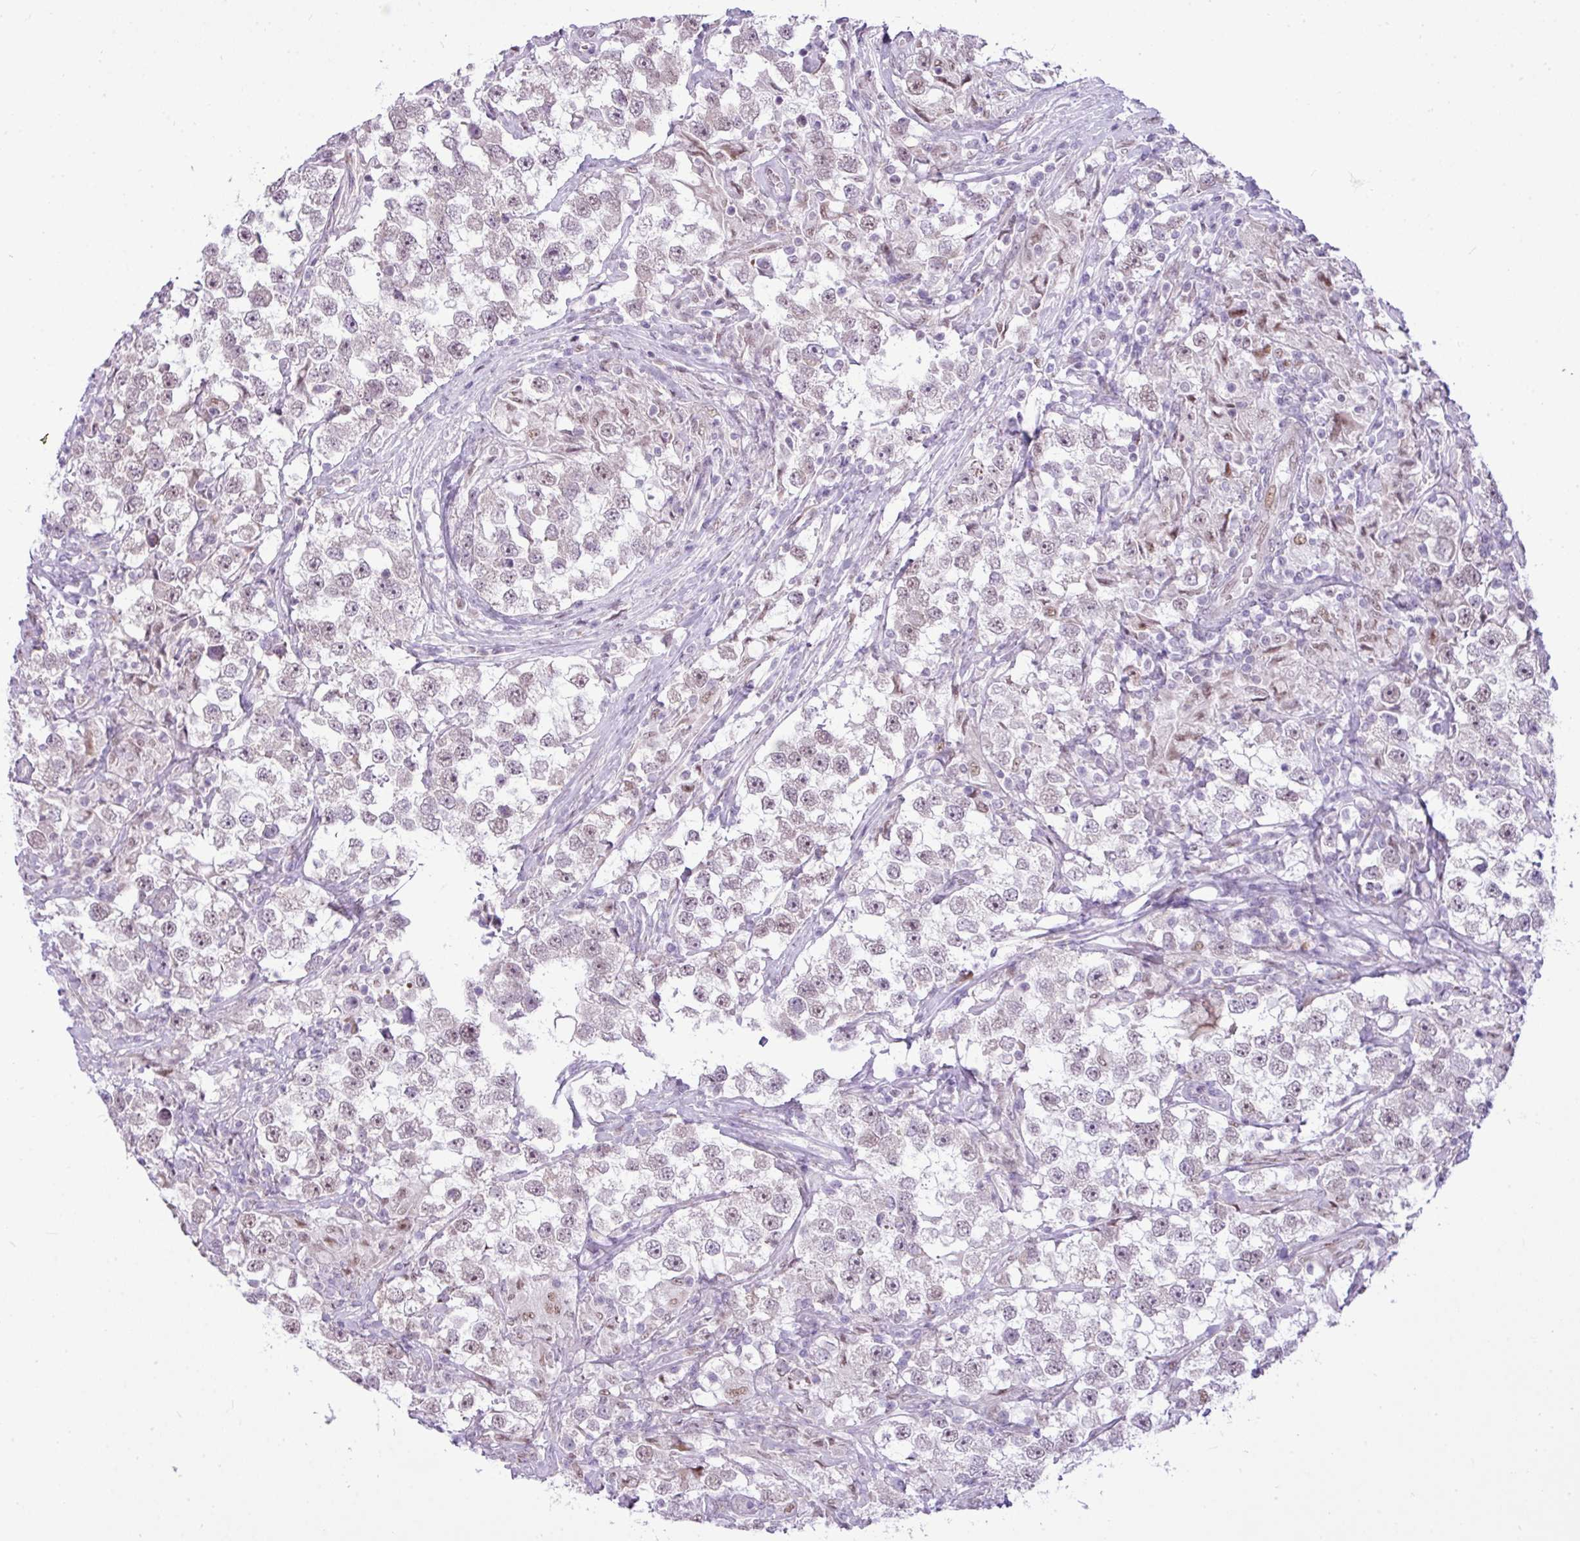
{"staining": {"intensity": "weak", "quantity": "<25%", "location": "nuclear"}, "tissue": "testis cancer", "cell_type": "Tumor cells", "image_type": "cancer", "snomed": [{"axis": "morphology", "description": "Seminoma, NOS"}, {"axis": "topography", "description": "Testis"}], "caption": "IHC image of neoplastic tissue: human testis cancer stained with DAB (3,3'-diaminobenzidine) shows no significant protein expression in tumor cells.", "gene": "ELOA2", "patient": {"sex": "male", "age": 46}}